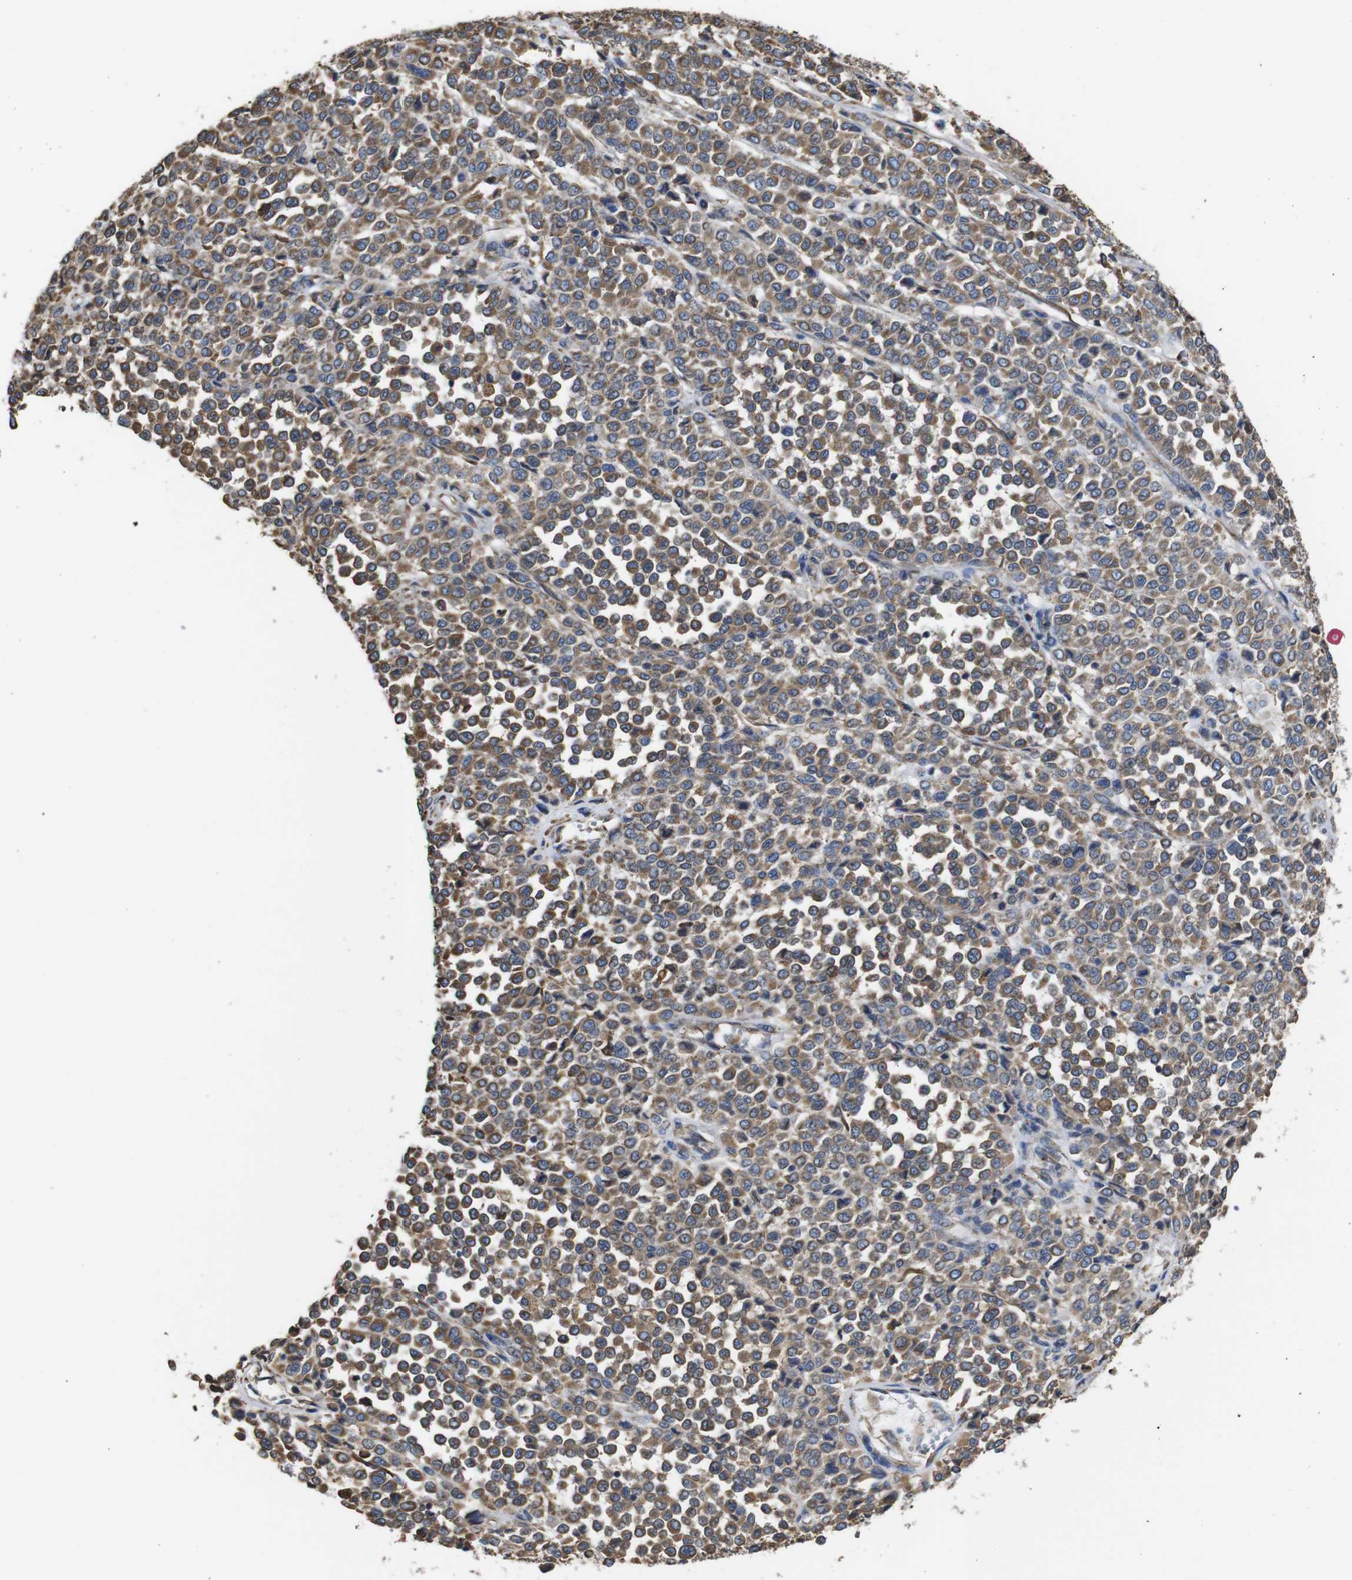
{"staining": {"intensity": "moderate", "quantity": ">75%", "location": "cytoplasmic/membranous"}, "tissue": "melanoma", "cell_type": "Tumor cells", "image_type": "cancer", "snomed": [{"axis": "morphology", "description": "Malignant melanoma, Metastatic site"}, {"axis": "topography", "description": "Pancreas"}], "caption": "The histopathology image shows a brown stain indicating the presence of a protein in the cytoplasmic/membranous of tumor cells in malignant melanoma (metastatic site). (Stains: DAB in brown, nuclei in blue, Microscopy: brightfield microscopy at high magnification).", "gene": "PPIB", "patient": {"sex": "female", "age": 30}}